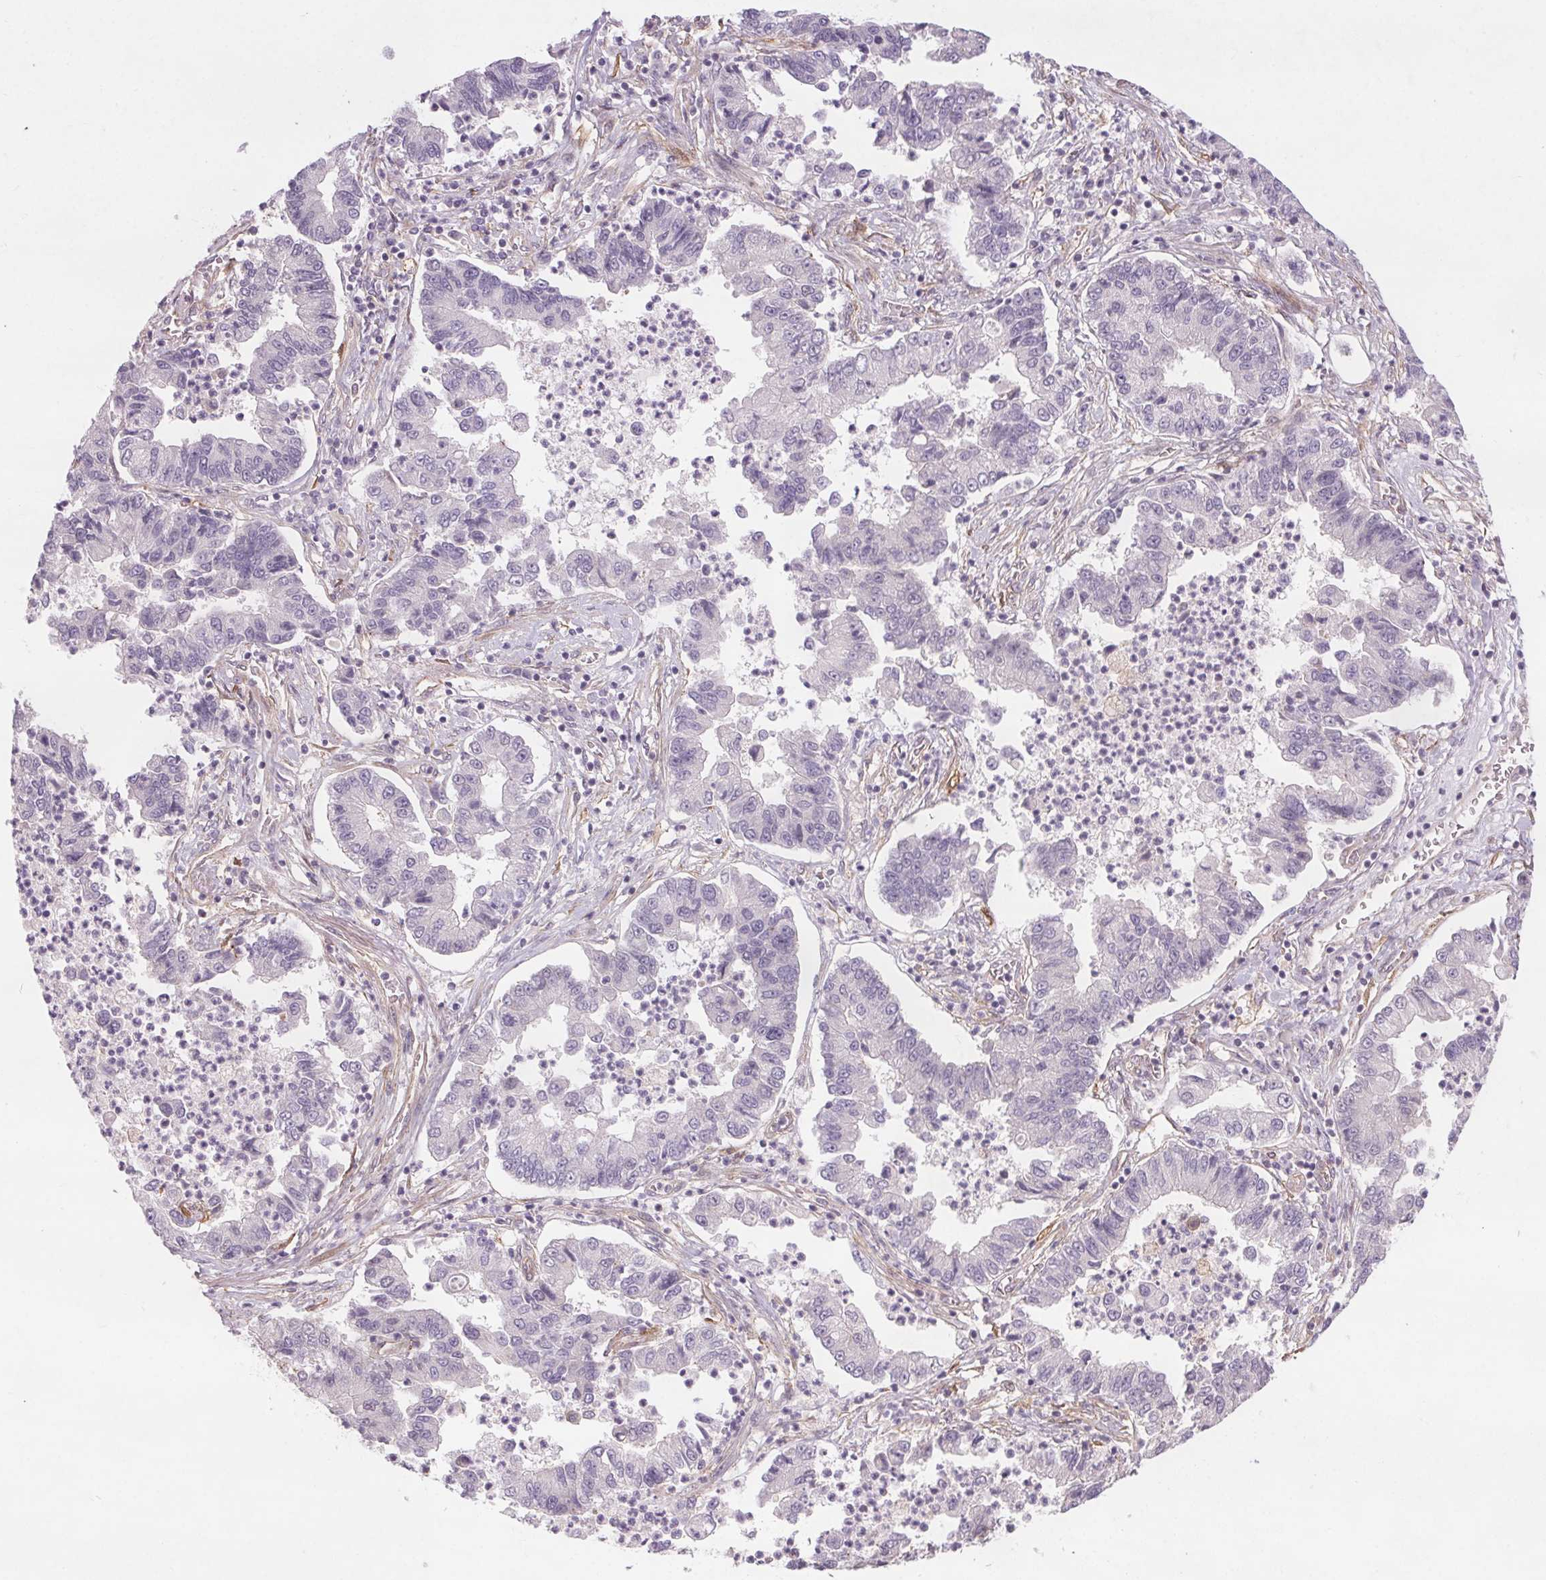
{"staining": {"intensity": "negative", "quantity": "none", "location": "none"}, "tissue": "lung cancer", "cell_type": "Tumor cells", "image_type": "cancer", "snomed": [{"axis": "morphology", "description": "Adenocarcinoma, NOS"}, {"axis": "topography", "description": "Lung"}], "caption": "The immunohistochemistry photomicrograph has no significant positivity in tumor cells of lung adenocarcinoma tissue.", "gene": "CCSER1", "patient": {"sex": "female", "age": 57}}